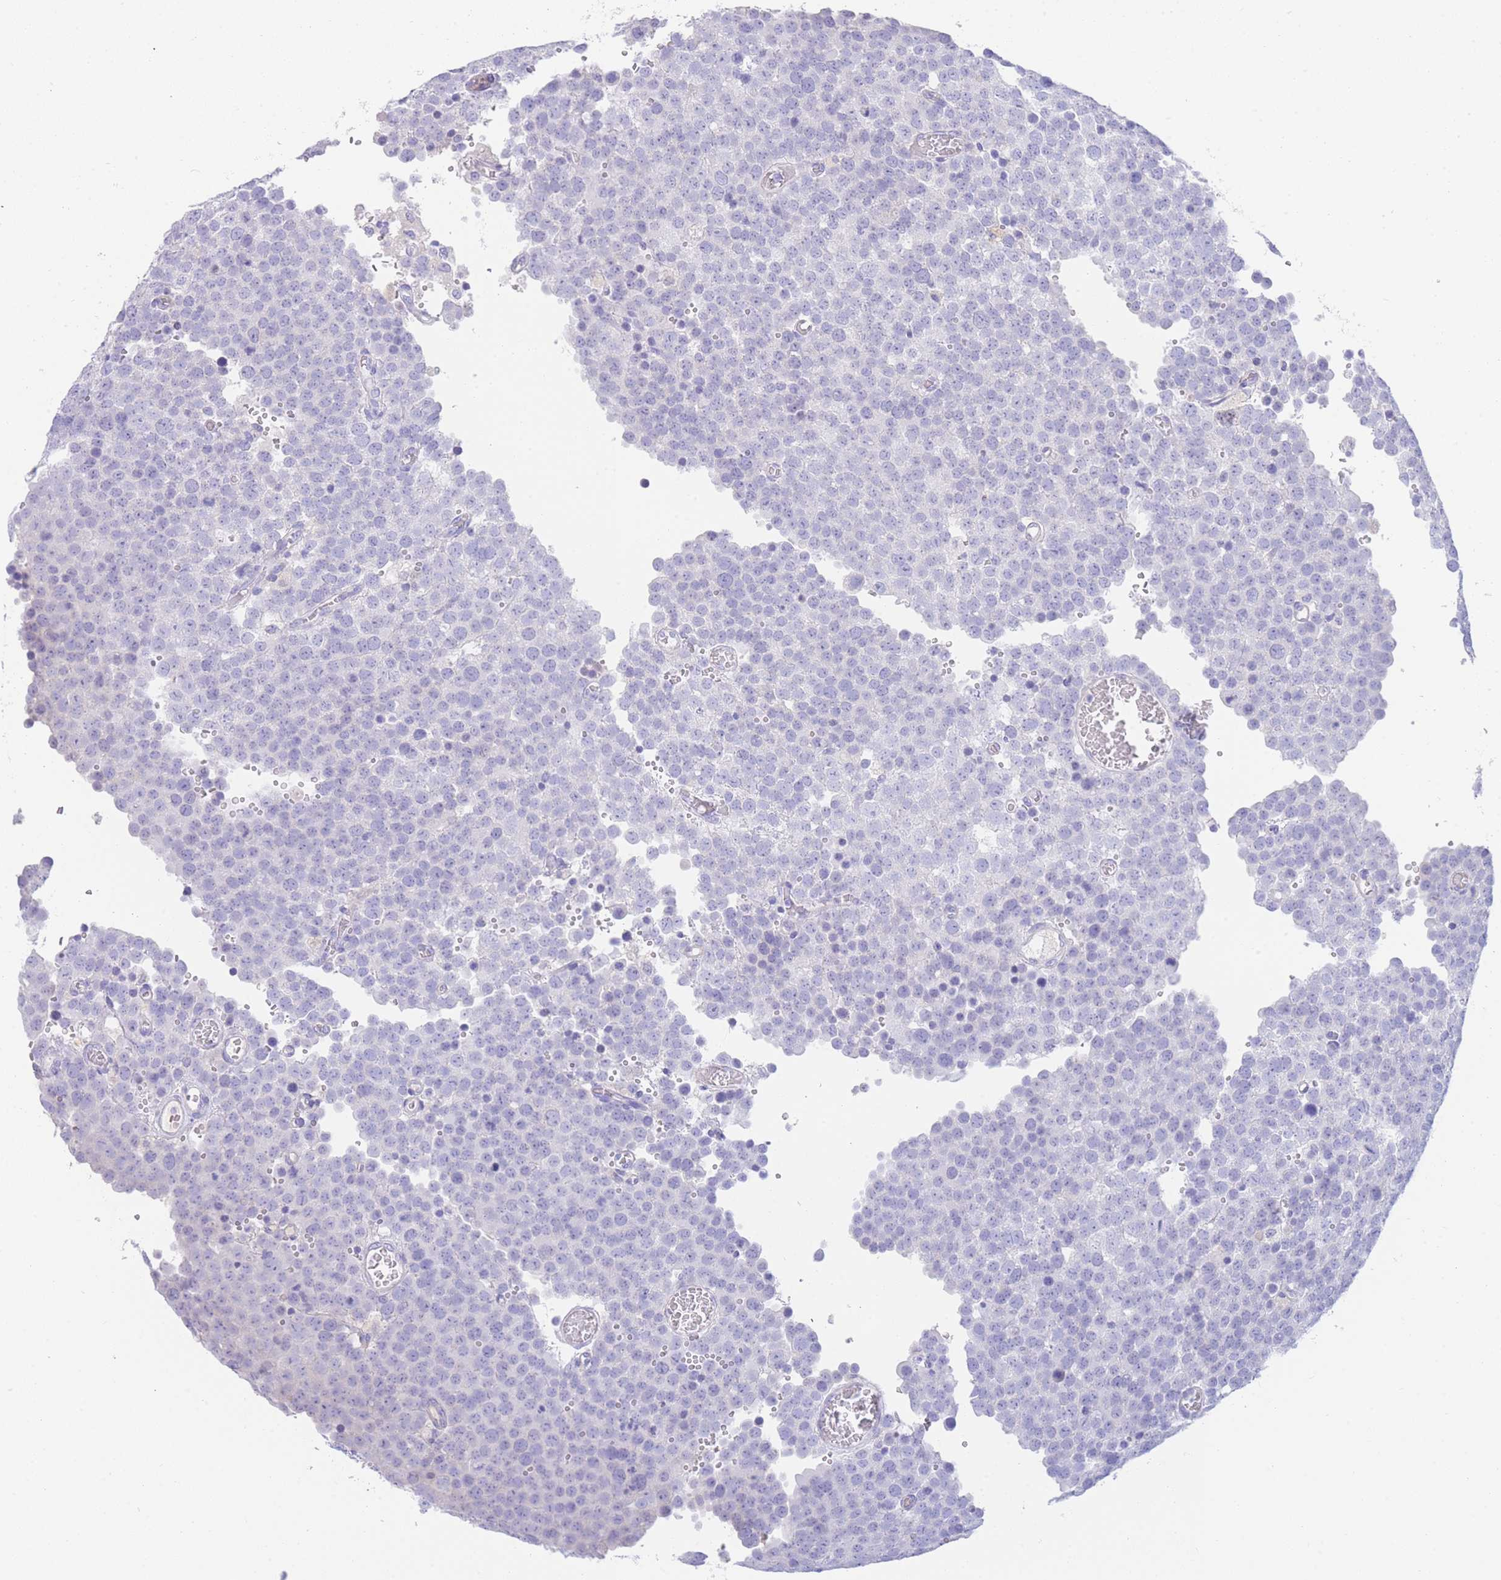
{"staining": {"intensity": "negative", "quantity": "none", "location": "none"}, "tissue": "testis cancer", "cell_type": "Tumor cells", "image_type": "cancer", "snomed": [{"axis": "morphology", "description": "Normal tissue, NOS"}, {"axis": "morphology", "description": "Seminoma, NOS"}, {"axis": "topography", "description": "Testis"}], "caption": "The image shows no staining of tumor cells in testis cancer (seminoma).", "gene": "LRRC37A", "patient": {"sex": "male", "age": 71}}